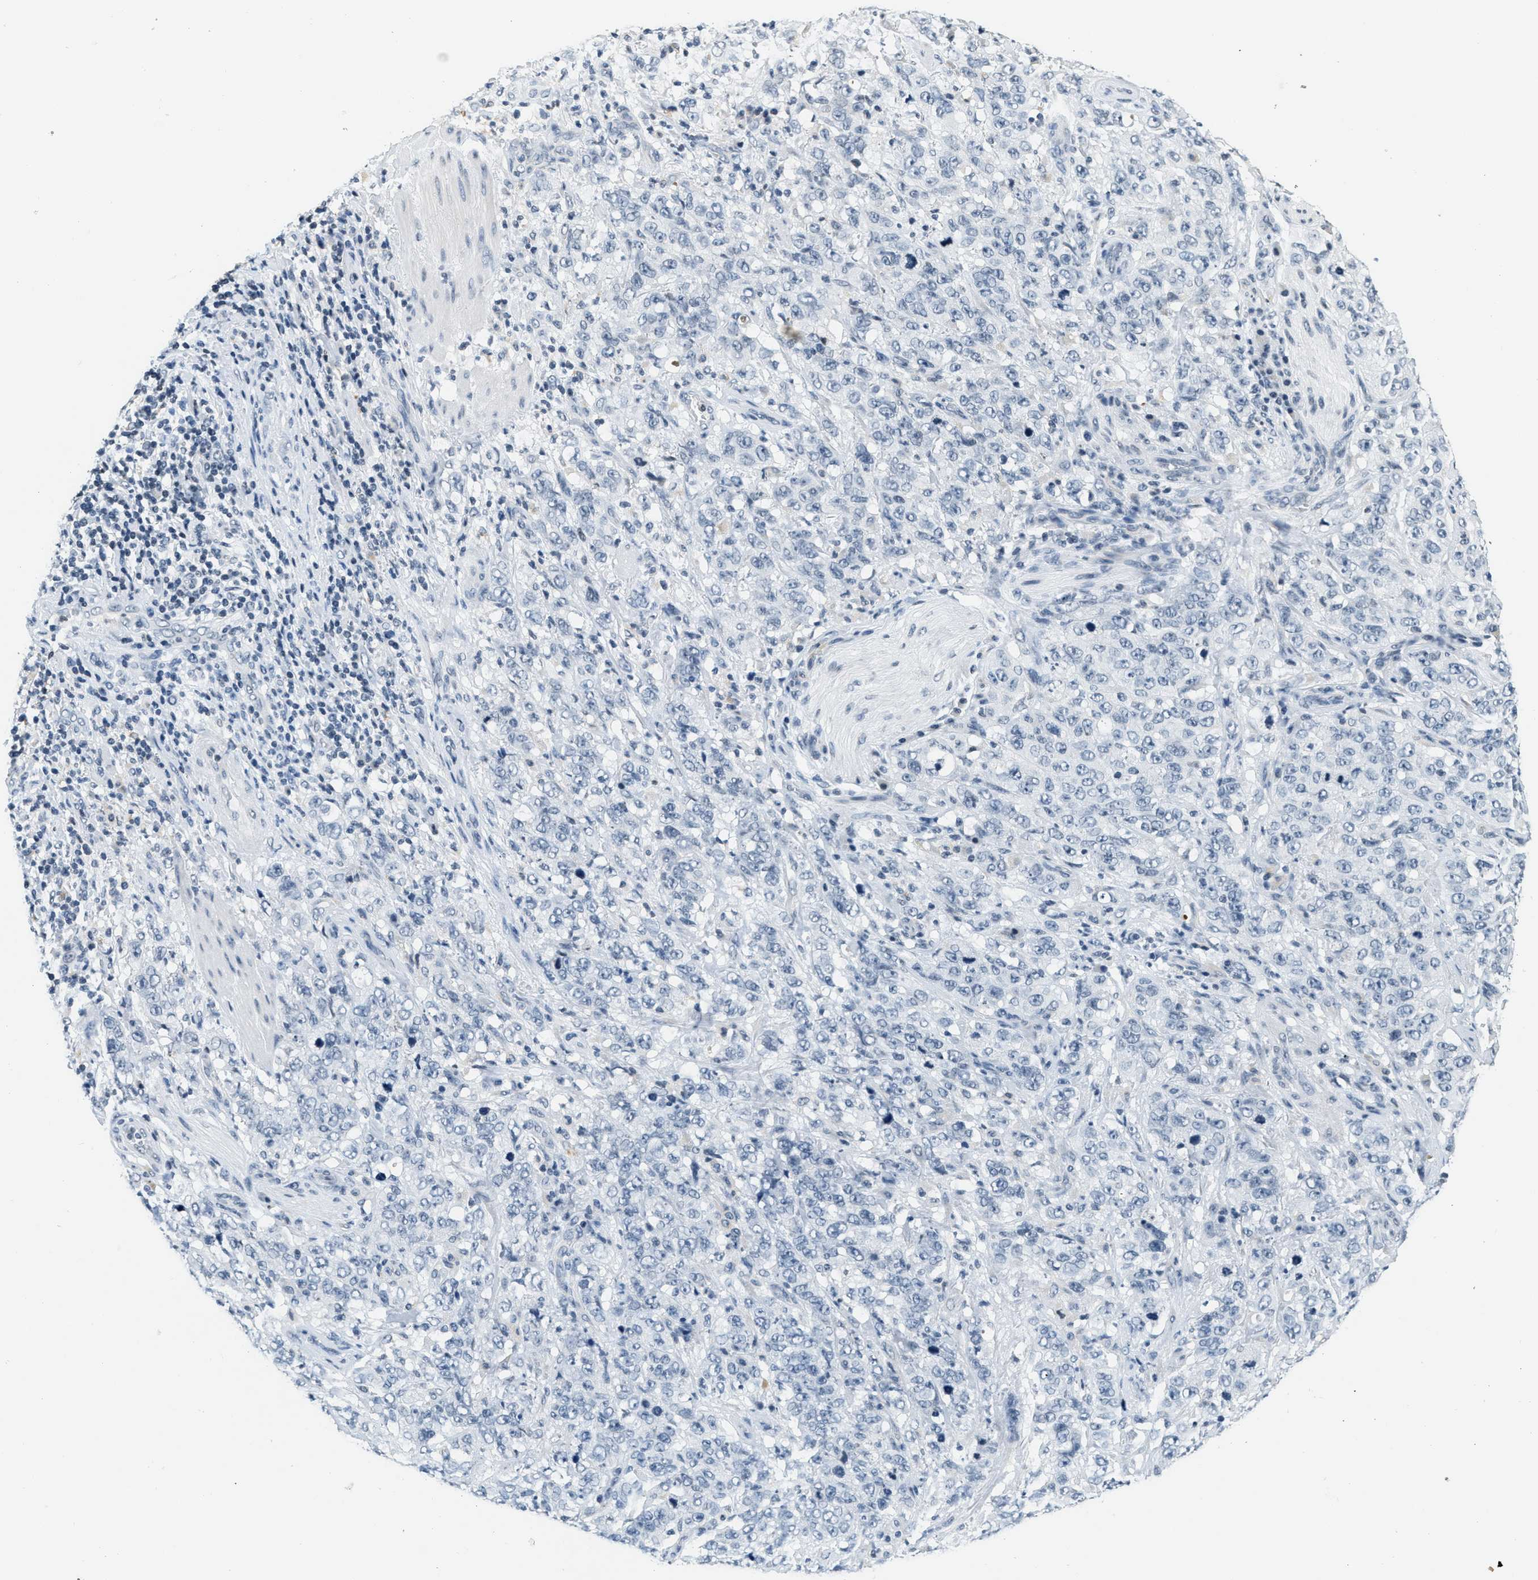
{"staining": {"intensity": "negative", "quantity": "none", "location": "none"}, "tissue": "stomach cancer", "cell_type": "Tumor cells", "image_type": "cancer", "snomed": [{"axis": "morphology", "description": "Adenocarcinoma, NOS"}, {"axis": "topography", "description": "Stomach"}], "caption": "Protein analysis of adenocarcinoma (stomach) demonstrates no significant staining in tumor cells. Nuclei are stained in blue.", "gene": "CA4", "patient": {"sex": "male", "age": 48}}